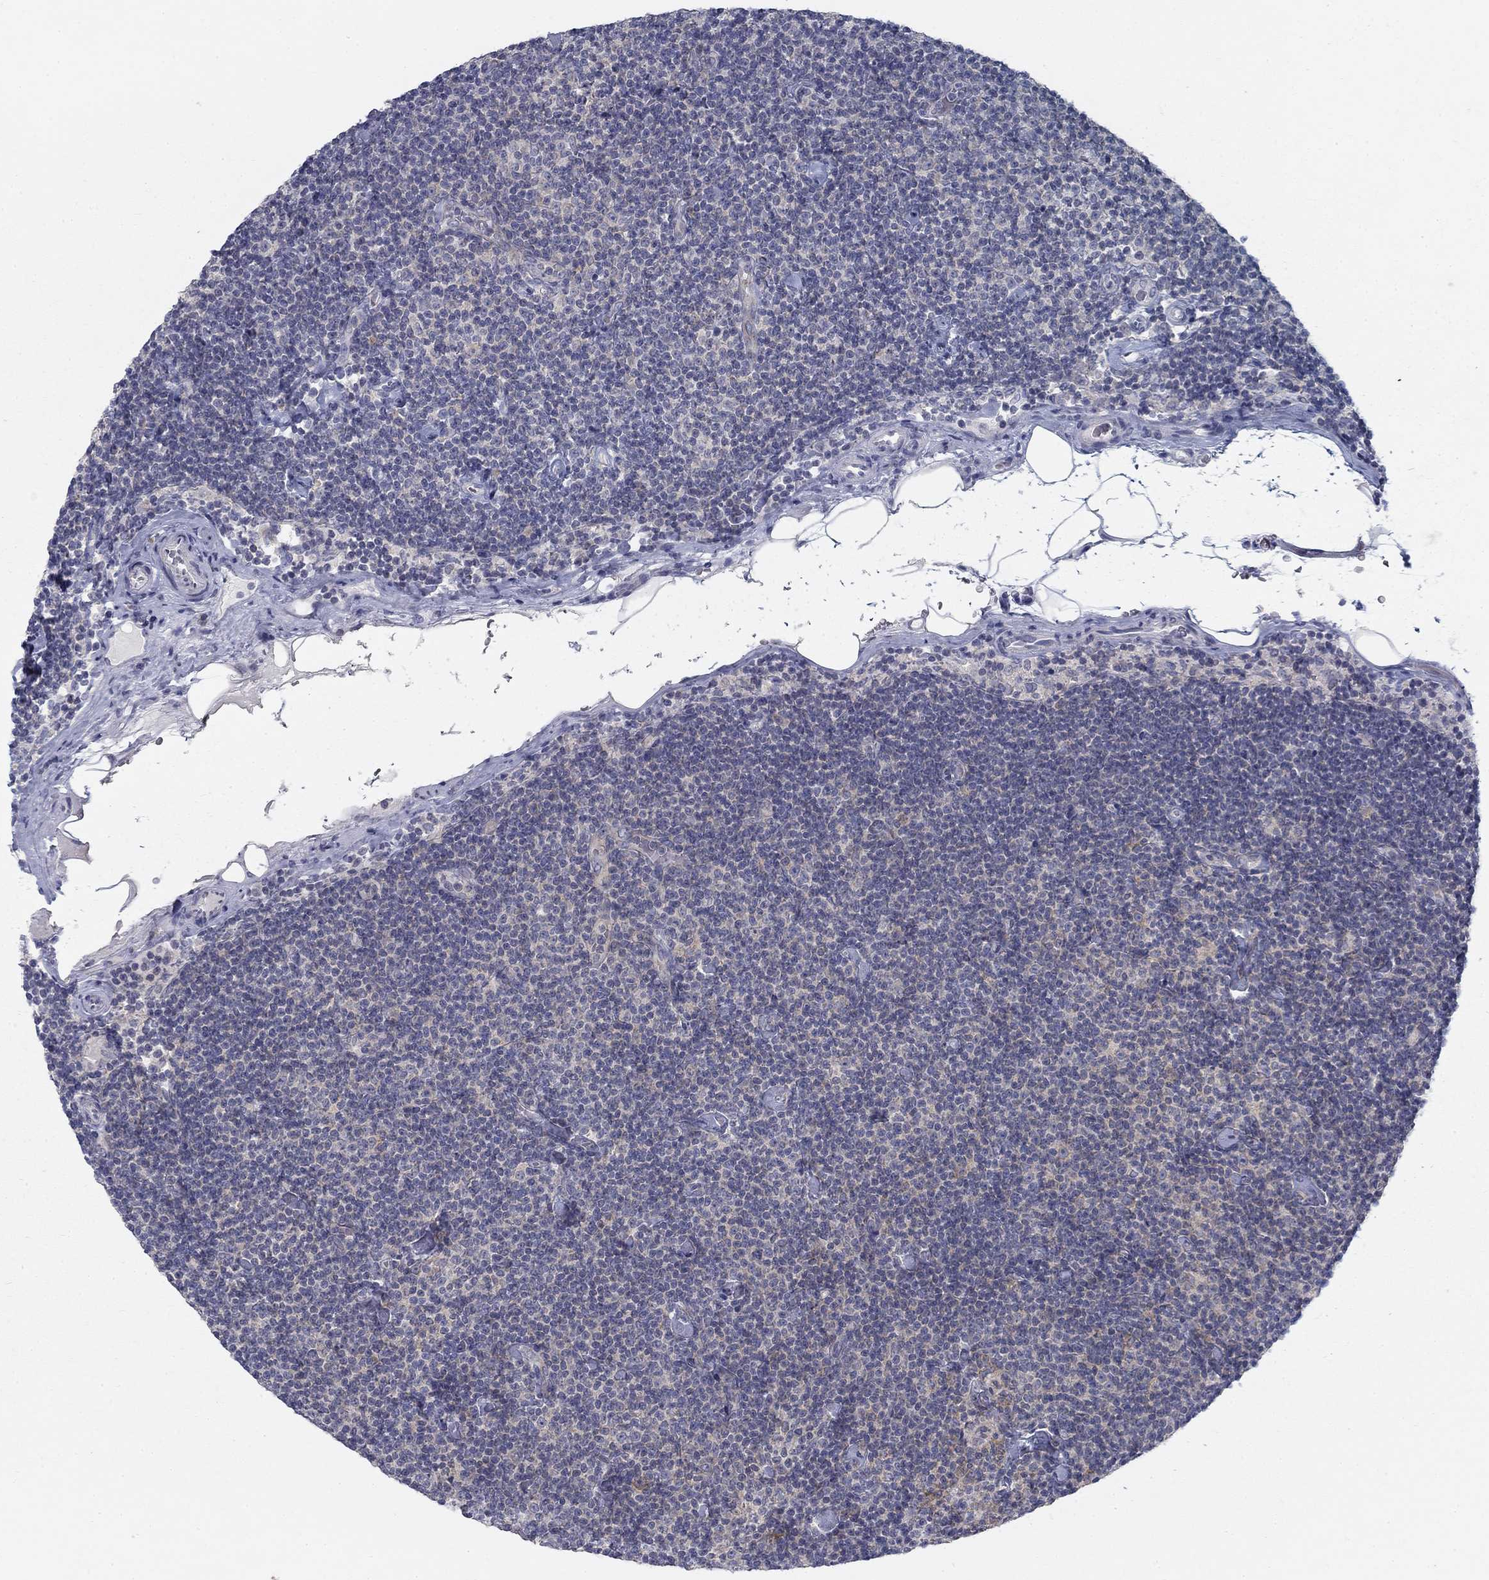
{"staining": {"intensity": "negative", "quantity": "none", "location": "none"}, "tissue": "lymphoma", "cell_type": "Tumor cells", "image_type": "cancer", "snomed": [{"axis": "morphology", "description": "Malignant lymphoma, non-Hodgkin's type, Low grade"}, {"axis": "topography", "description": "Lymph node"}], "caption": "This micrograph is of low-grade malignant lymphoma, non-Hodgkin's type stained with IHC to label a protein in brown with the nuclei are counter-stained blue. There is no staining in tumor cells.", "gene": "ATP1A3", "patient": {"sex": "male", "age": 81}}